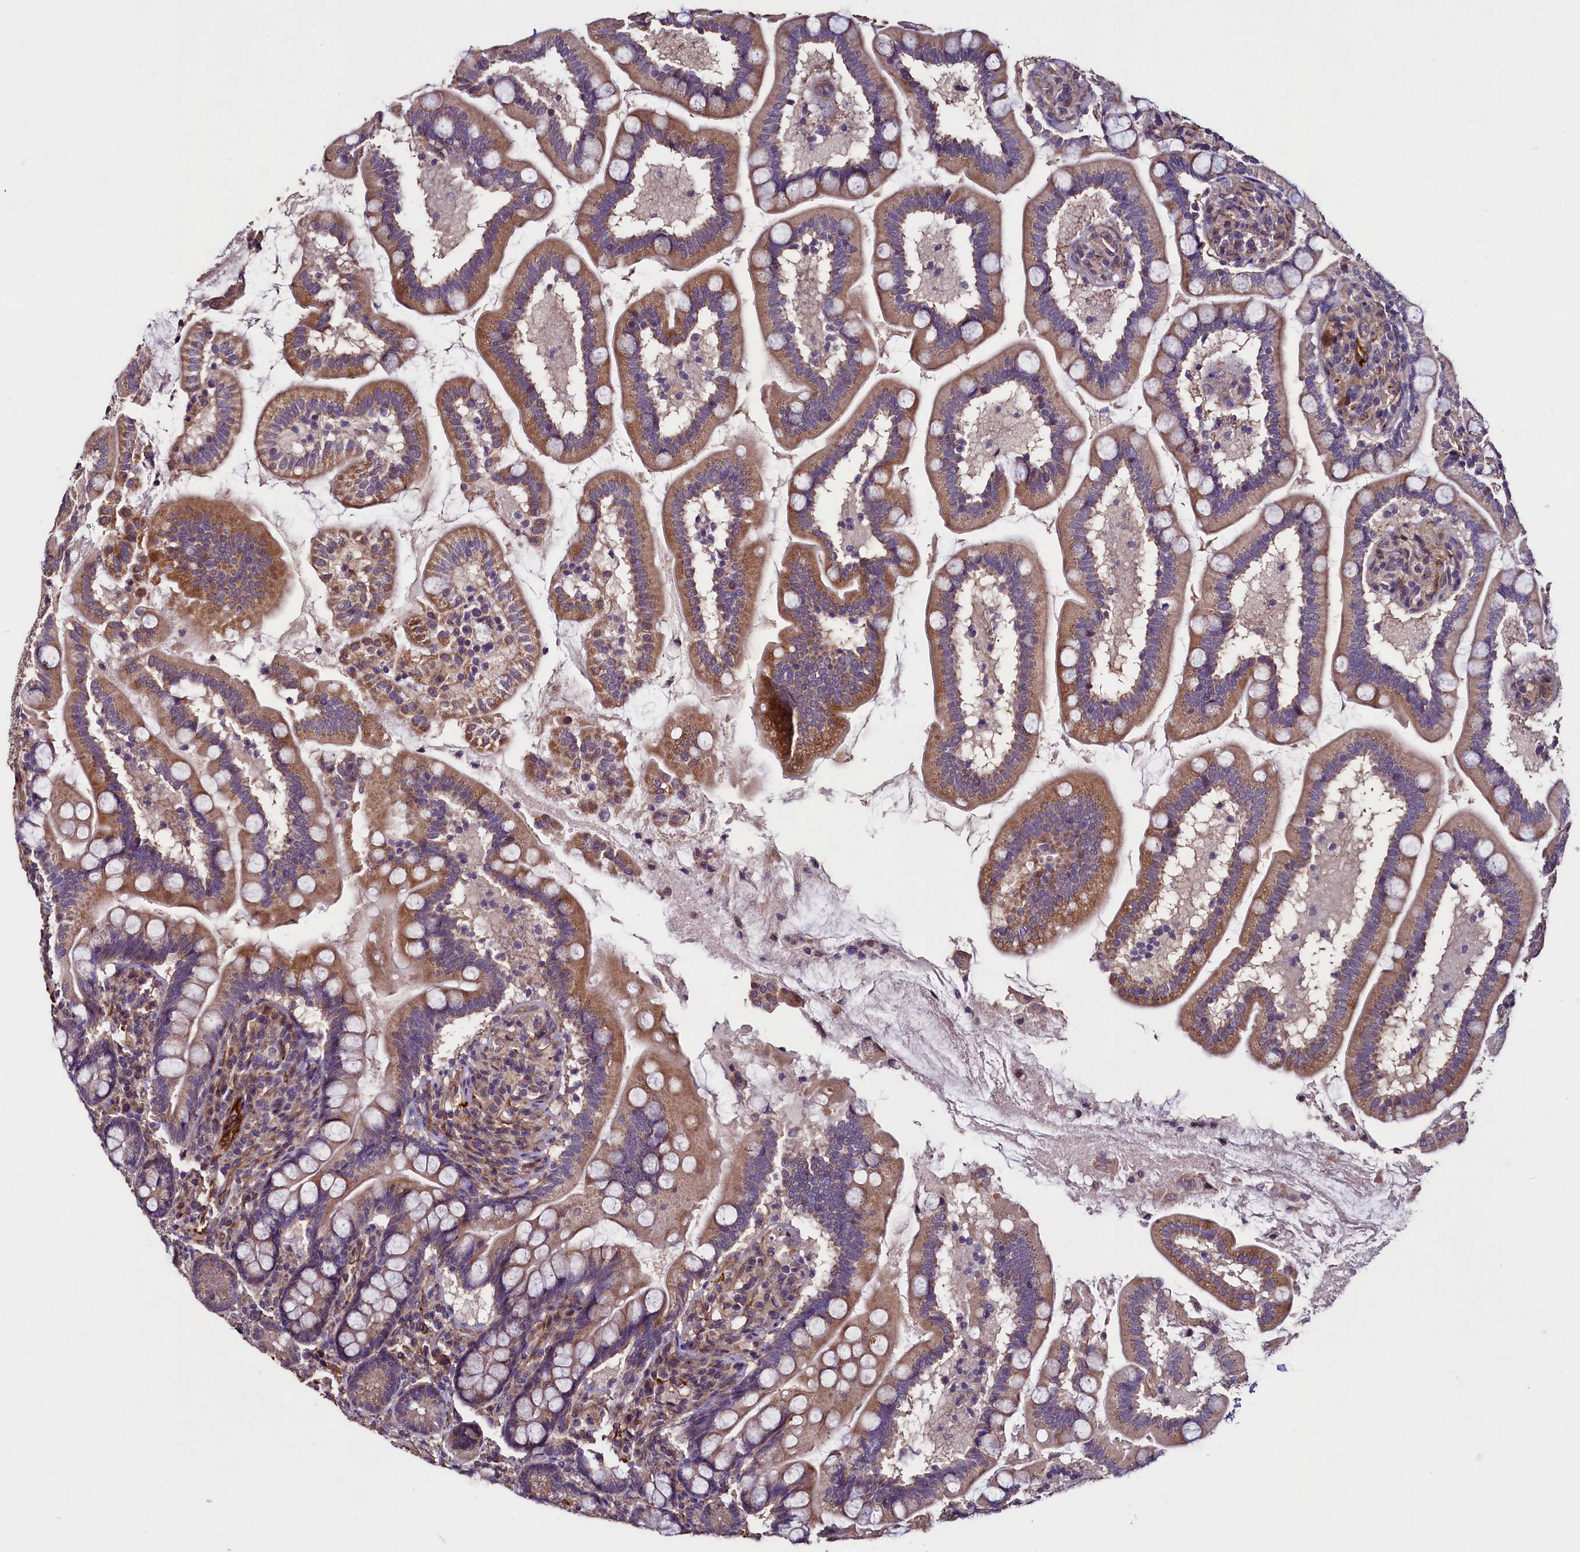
{"staining": {"intensity": "moderate", "quantity": "25%-75%", "location": "cytoplasmic/membranous"}, "tissue": "small intestine", "cell_type": "Glandular cells", "image_type": "normal", "snomed": [{"axis": "morphology", "description": "Normal tissue, NOS"}, {"axis": "topography", "description": "Small intestine"}], "caption": "Glandular cells demonstrate medium levels of moderate cytoplasmic/membranous staining in approximately 25%-75% of cells in benign human small intestine. (IHC, brightfield microscopy, high magnification).", "gene": "PALM", "patient": {"sex": "female", "age": 64}}